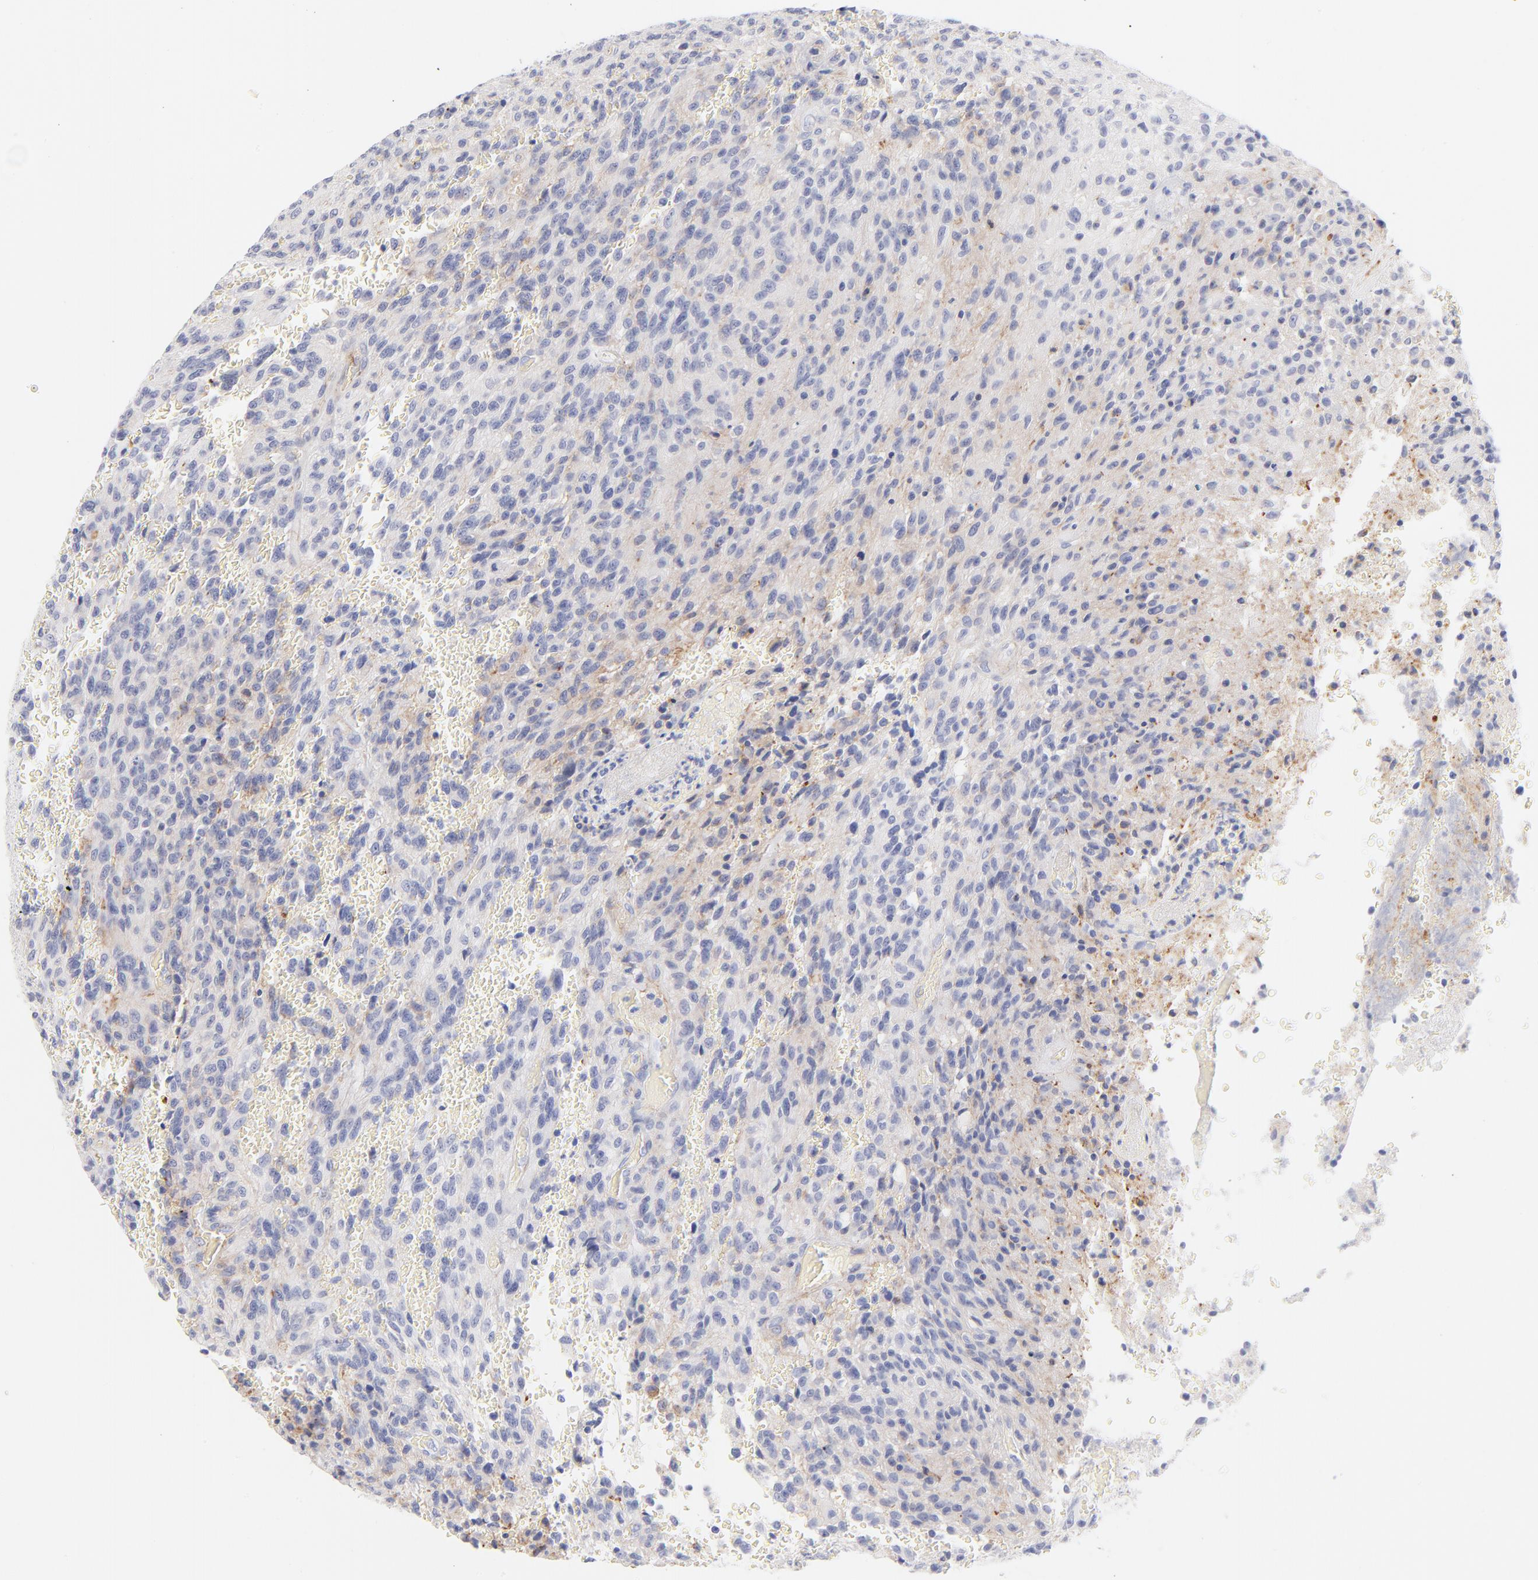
{"staining": {"intensity": "negative", "quantity": "none", "location": "none"}, "tissue": "glioma", "cell_type": "Tumor cells", "image_type": "cancer", "snomed": [{"axis": "morphology", "description": "Normal tissue, NOS"}, {"axis": "morphology", "description": "Glioma, malignant, High grade"}, {"axis": "topography", "description": "Cerebral cortex"}], "caption": "Glioma stained for a protein using immunohistochemistry (IHC) reveals no staining tumor cells.", "gene": "ACTA2", "patient": {"sex": "male", "age": 56}}